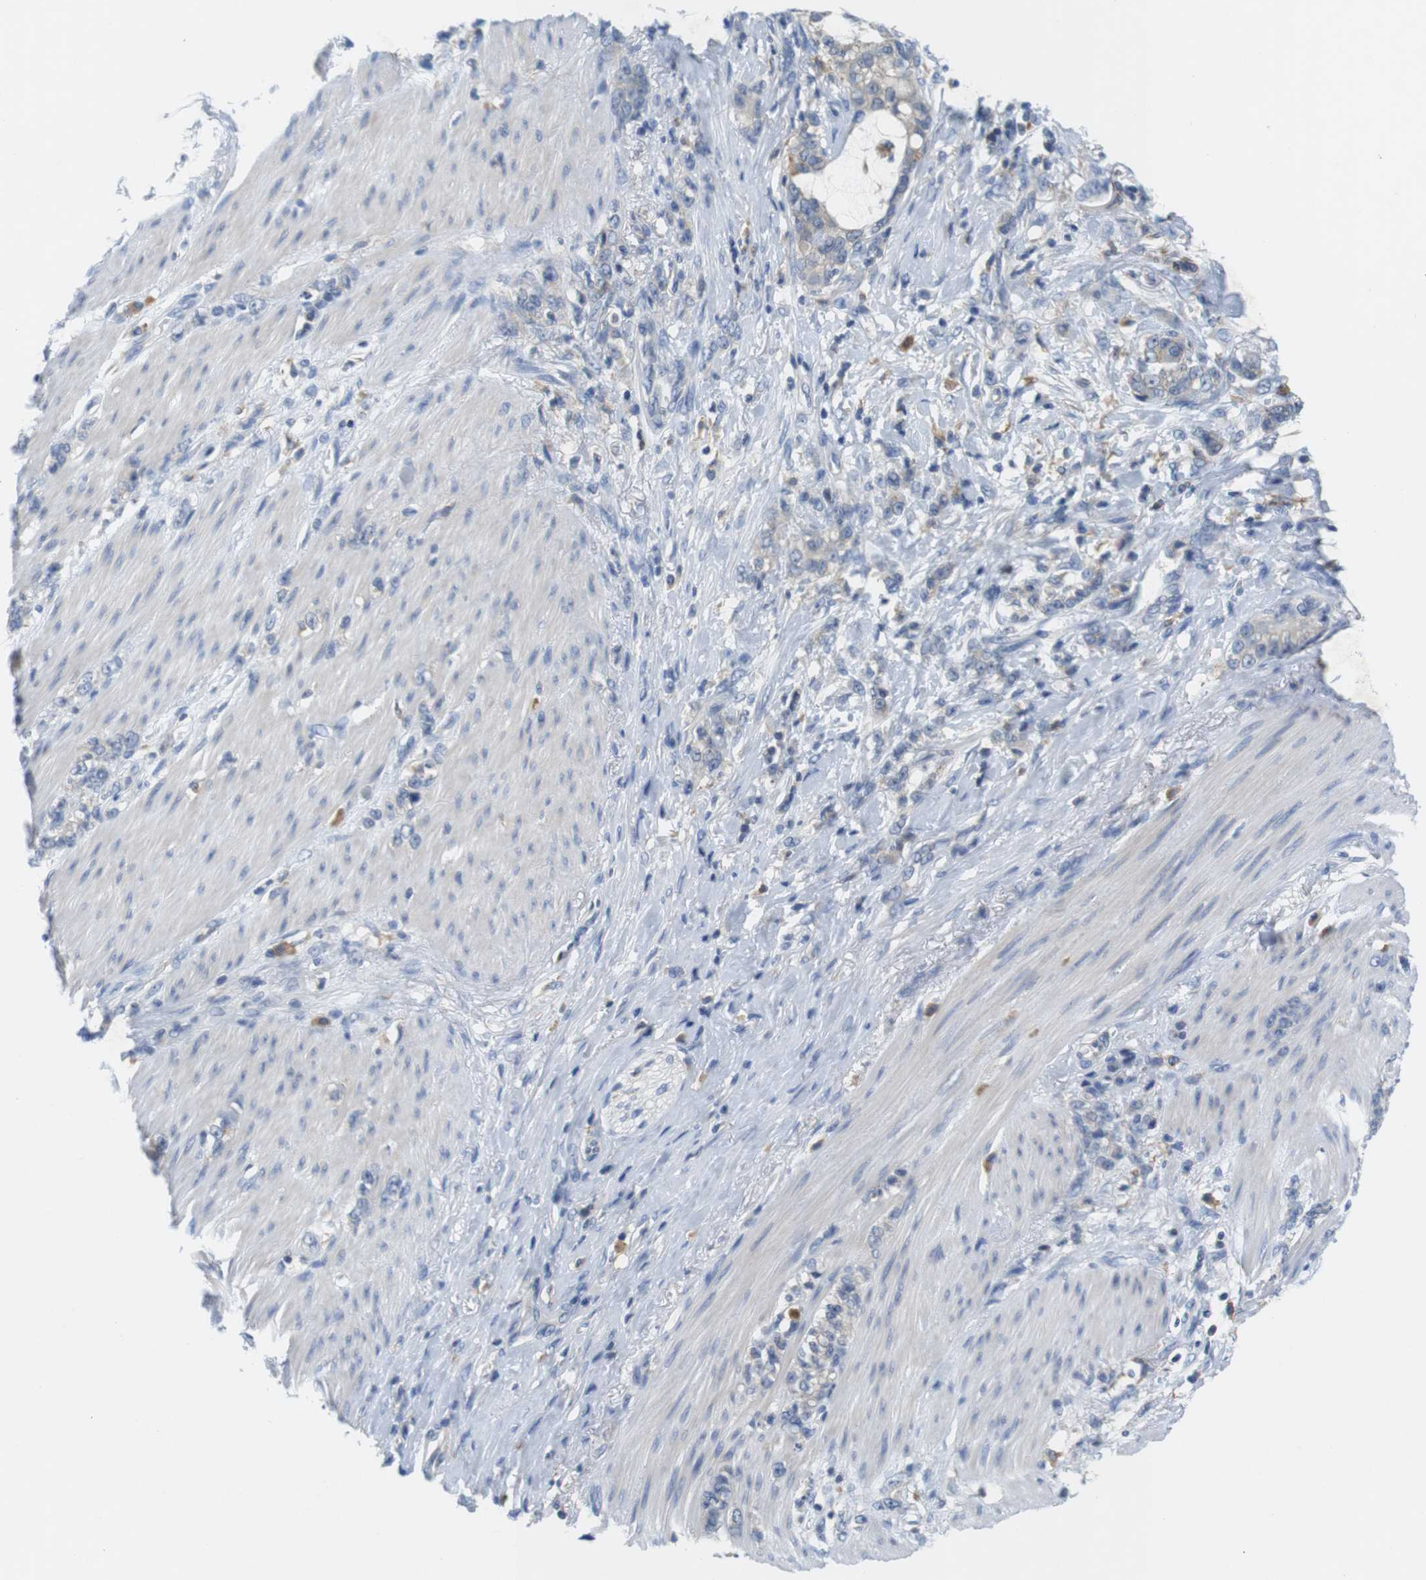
{"staining": {"intensity": "negative", "quantity": "none", "location": "none"}, "tissue": "stomach cancer", "cell_type": "Tumor cells", "image_type": "cancer", "snomed": [{"axis": "morphology", "description": "Adenocarcinoma, NOS"}, {"axis": "topography", "description": "Stomach, lower"}], "caption": "This image is of stomach adenocarcinoma stained with IHC to label a protein in brown with the nuclei are counter-stained blue. There is no positivity in tumor cells. Brightfield microscopy of immunohistochemistry (IHC) stained with DAB (3,3'-diaminobenzidine) (brown) and hematoxylin (blue), captured at high magnification.", "gene": "CNGA2", "patient": {"sex": "male", "age": 88}}